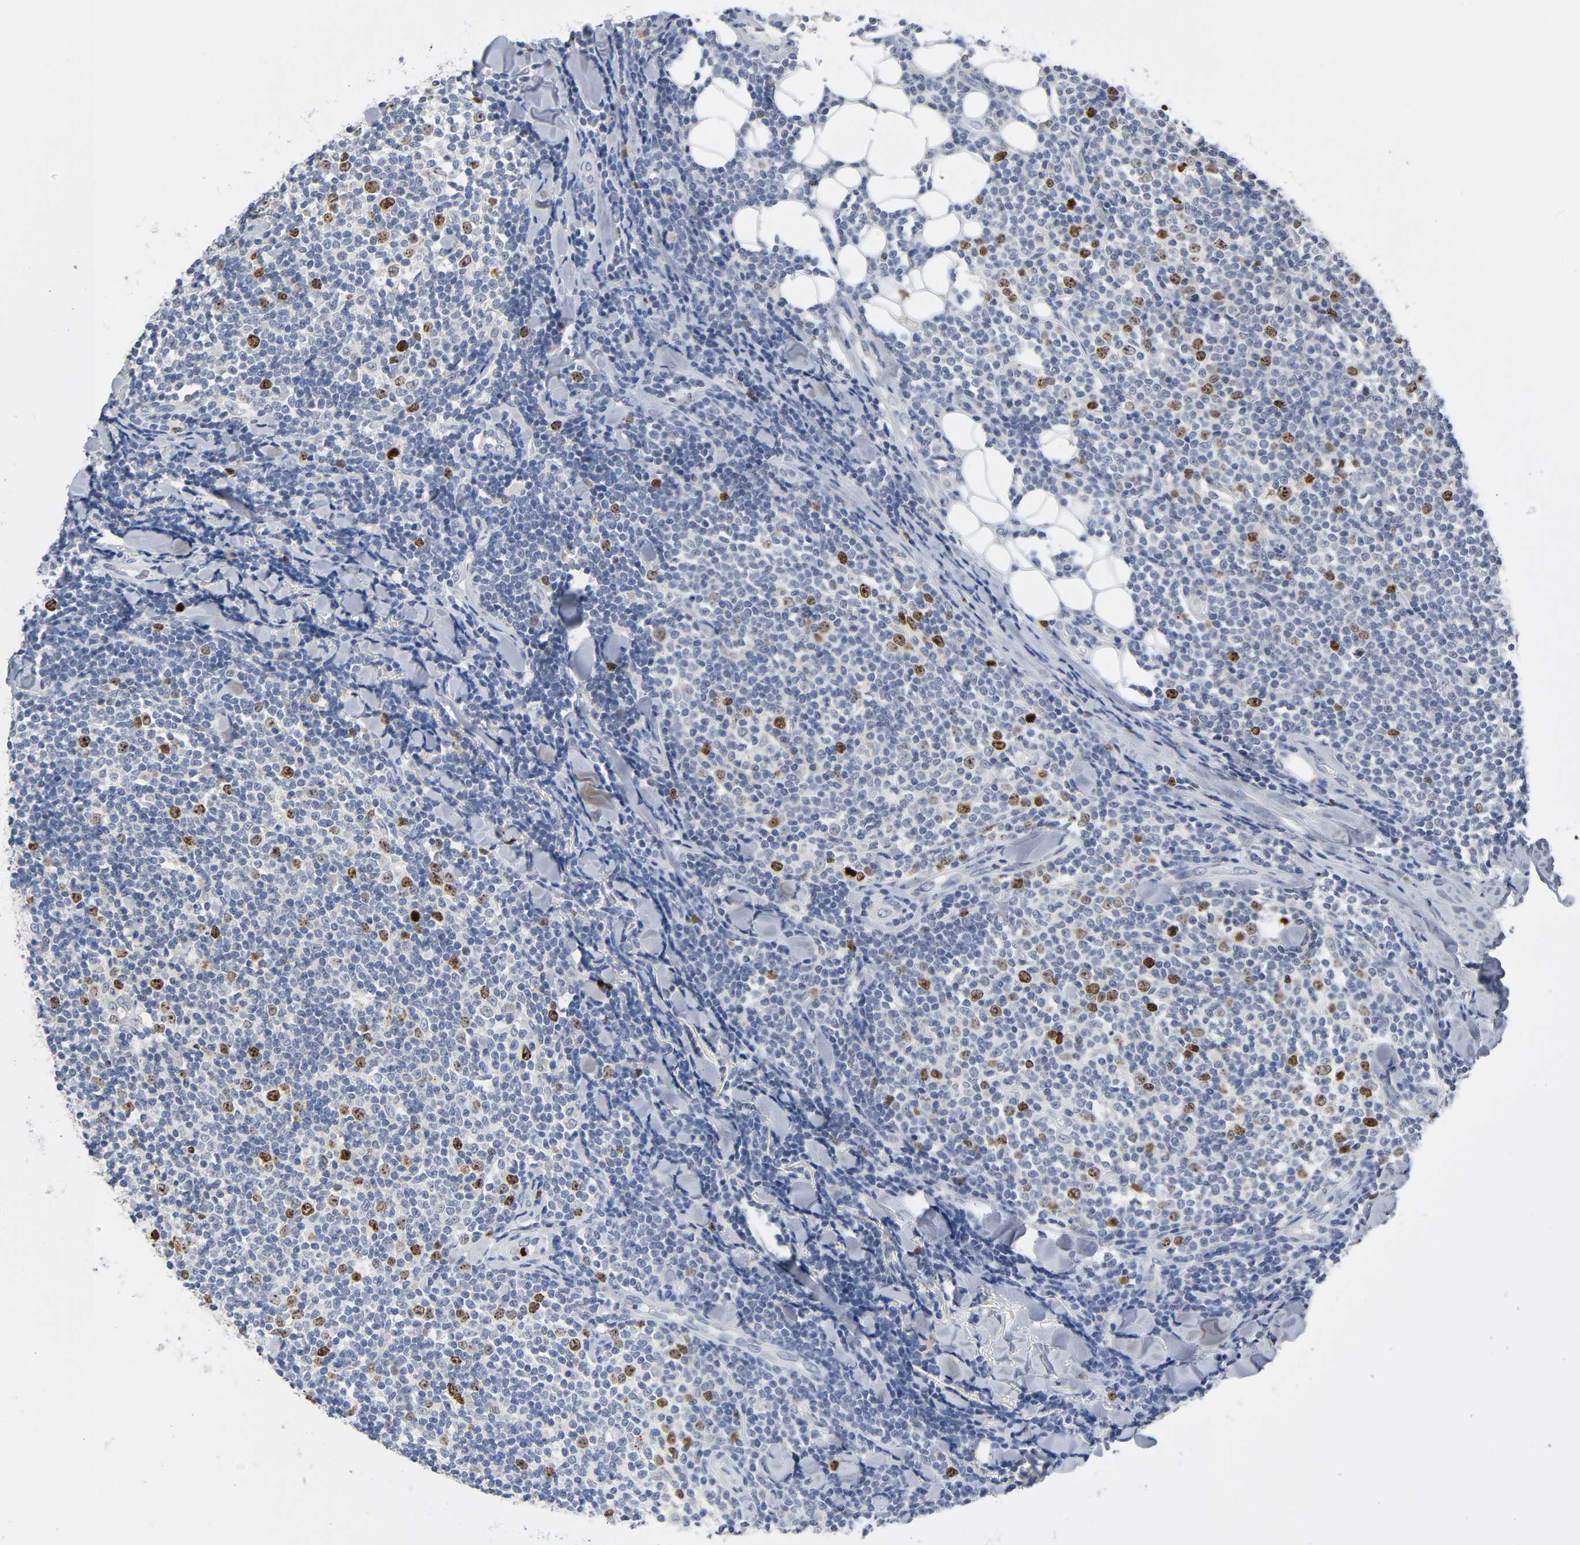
{"staining": {"intensity": "moderate", "quantity": "<25%", "location": "nuclear"}, "tissue": "lymphoma", "cell_type": "Tumor cells", "image_type": "cancer", "snomed": [{"axis": "morphology", "description": "Malignant lymphoma, non-Hodgkin's type, Low grade"}, {"axis": "topography", "description": "Soft tissue"}], "caption": "Tumor cells demonstrate low levels of moderate nuclear staining in approximately <25% of cells in low-grade malignant lymphoma, non-Hodgkin's type. (Brightfield microscopy of DAB IHC at high magnification).", "gene": "BIRC5", "patient": {"sex": "male", "age": 92}}